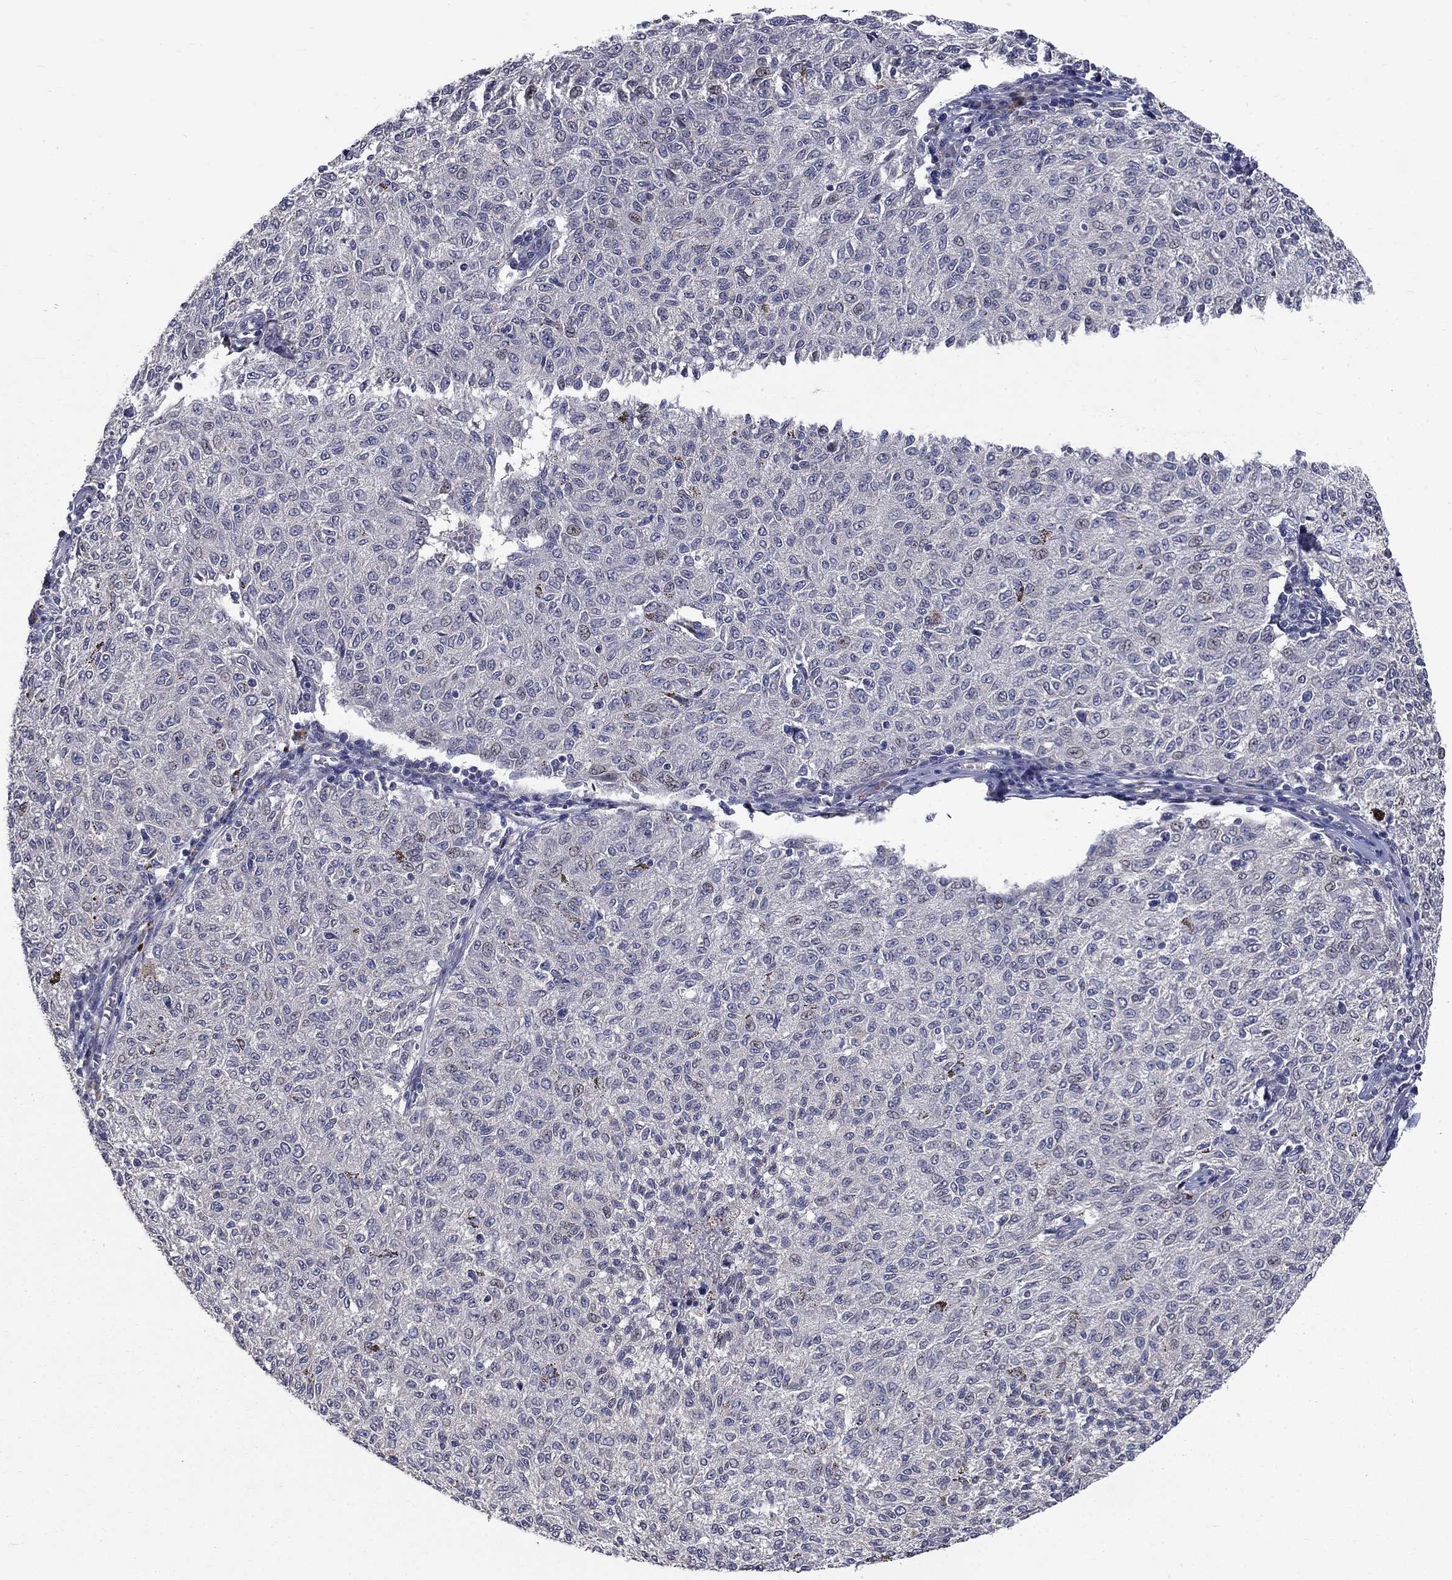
{"staining": {"intensity": "negative", "quantity": "none", "location": "none"}, "tissue": "melanoma", "cell_type": "Tumor cells", "image_type": "cancer", "snomed": [{"axis": "morphology", "description": "Malignant melanoma, NOS"}, {"axis": "topography", "description": "Skin"}], "caption": "Immunohistochemical staining of malignant melanoma shows no significant positivity in tumor cells. (DAB immunohistochemistry (IHC), high magnification).", "gene": "FAM3B", "patient": {"sex": "female", "age": 72}}